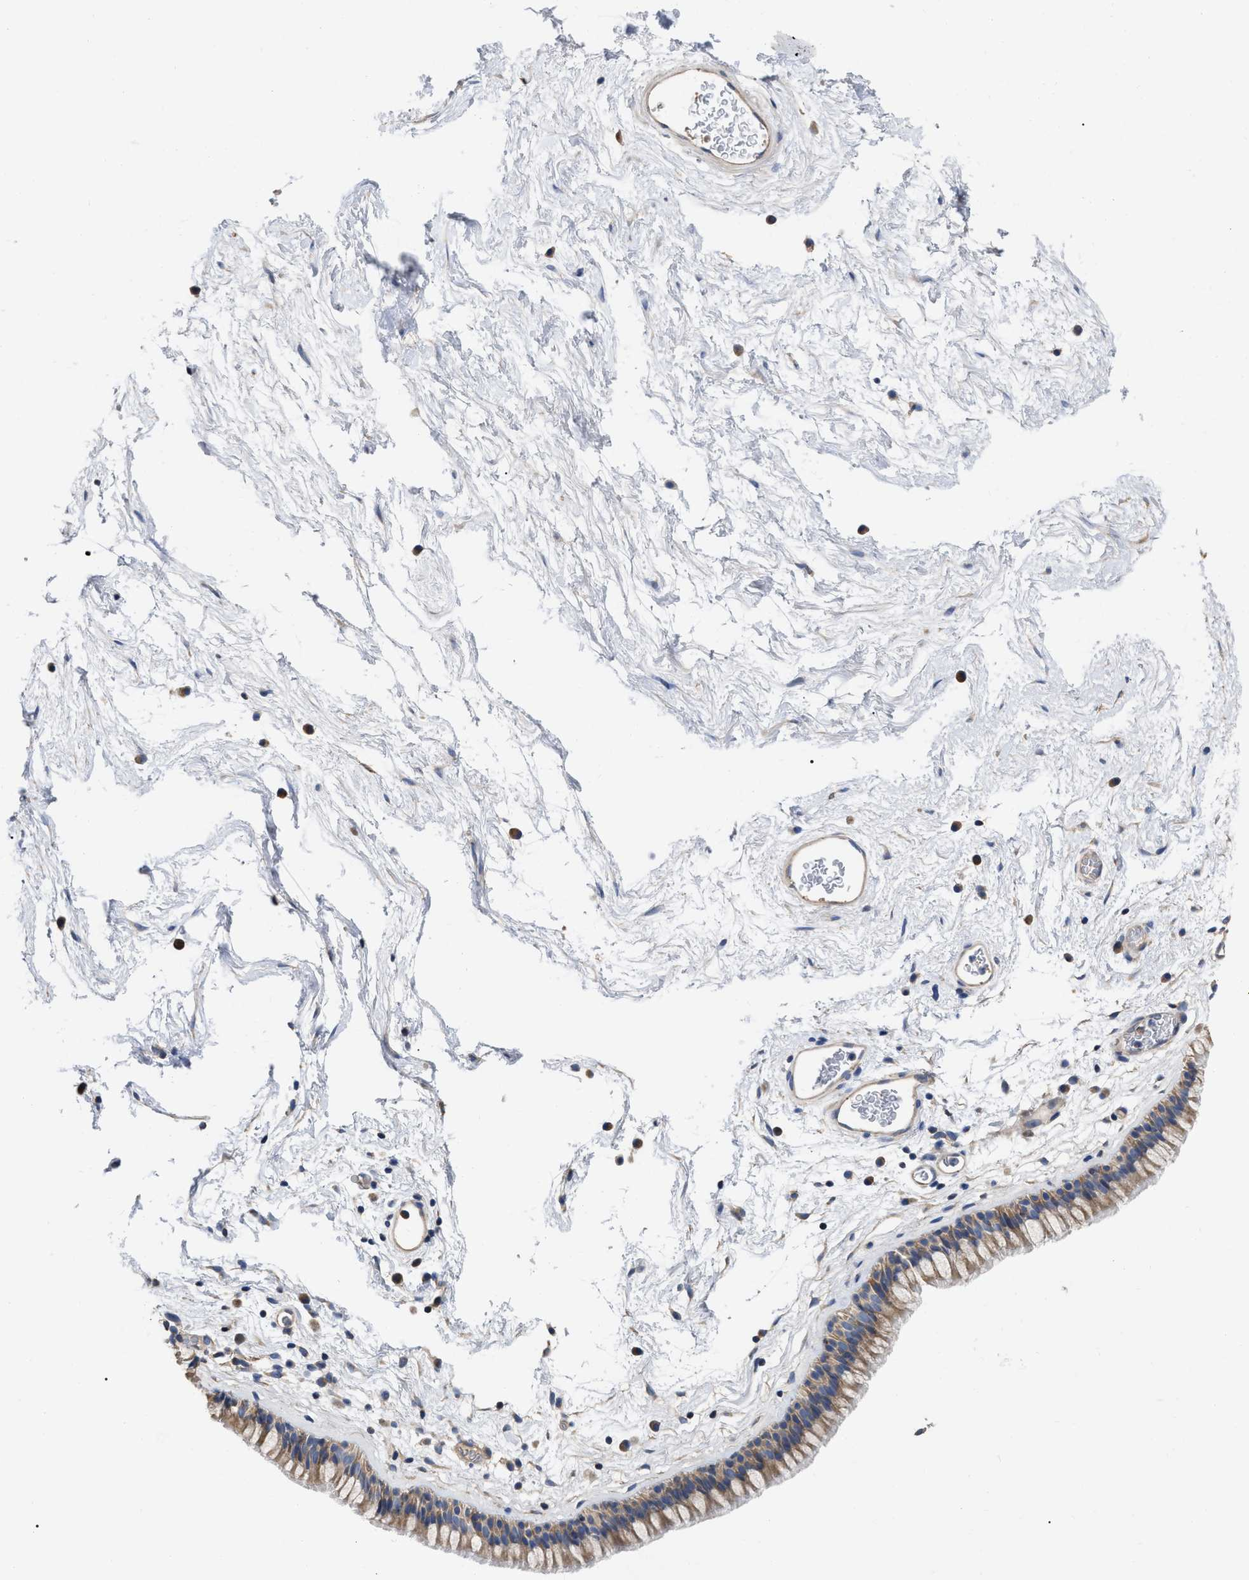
{"staining": {"intensity": "moderate", "quantity": ">75%", "location": "cytoplasmic/membranous"}, "tissue": "nasopharynx", "cell_type": "Respiratory epithelial cells", "image_type": "normal", "snomed": [{"axis": "morphology", "description": "Normal tissue, NOS"}, {"axis": "morphology", "description": "Inflammation, NOS"}, {"axis": "topography", "description": "Nasopharynx"}], "caption": "This is a micrograph of immunohistochemistry (IHC) staining of normal nasopharynx, which shows moderate positivity in the cytoplasmic/membranous of respiratory epithelial cells.", "gene": "RAP1GDS1", "patient": {"sex": "male", "age": 48}}